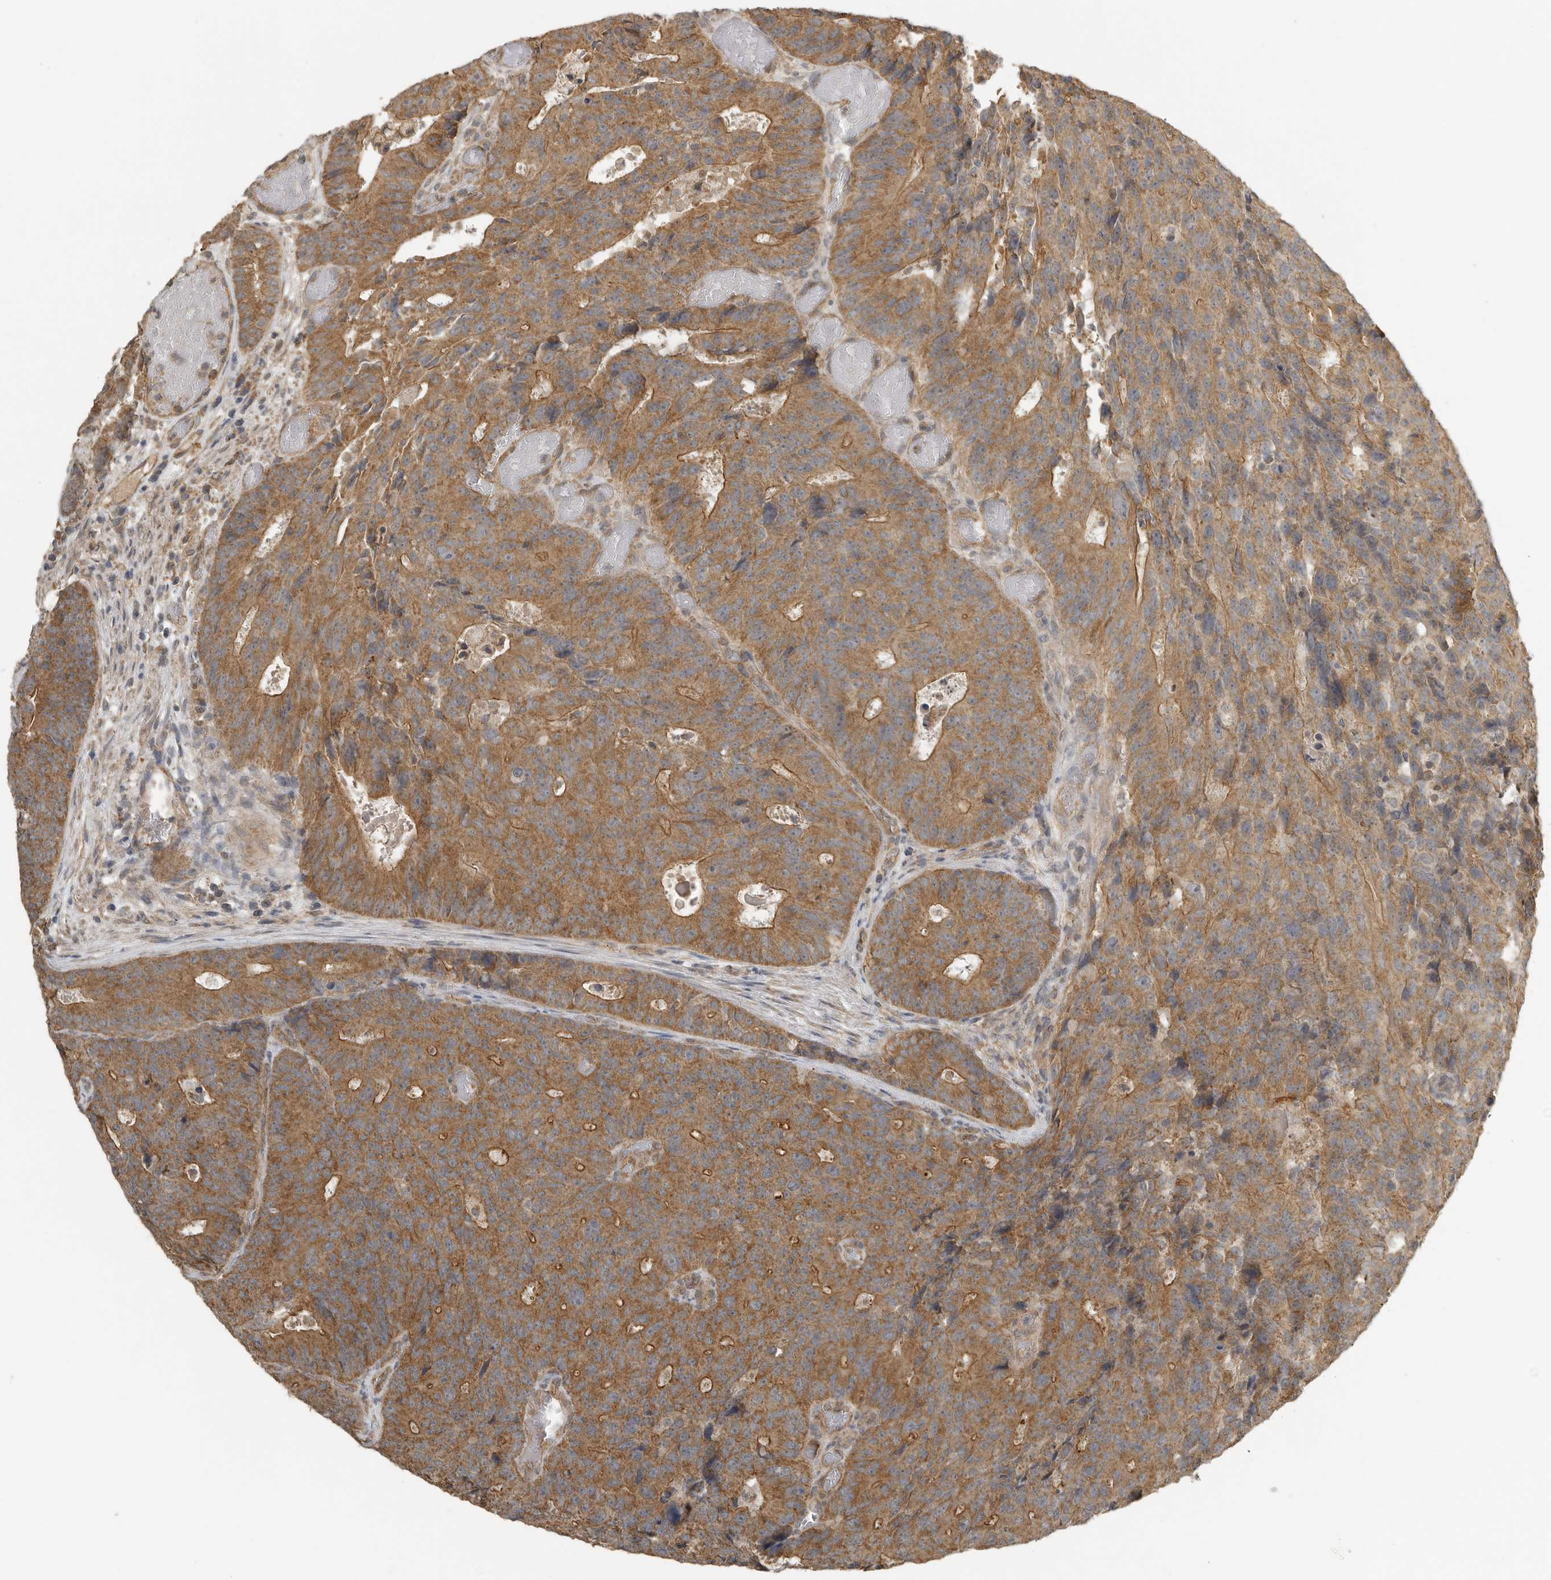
{"staining": {"intensity": "moderate", "quantity": ">75%", "location": "cytoplasmic/membranous"}, "tissue": "colorectal cancer", "cell_type": "Tumor cells", "image_type": "cancer", "snomed": [{"axis": "morphology", "description": "Adenocarcinoma, NOS"}, {"axis": "topography", "description": "Colon"}], "caption": "Protein expression analysis of adenocarcinoma (colorectal) exhibits moderate cytoplasmic/membranous staining in about >75% of tumor cells. (Brightfield microscopy of DAB IHC at high magnification).", "gene": "AFAP1", "patient": {"sex": "male", "age": 87}}